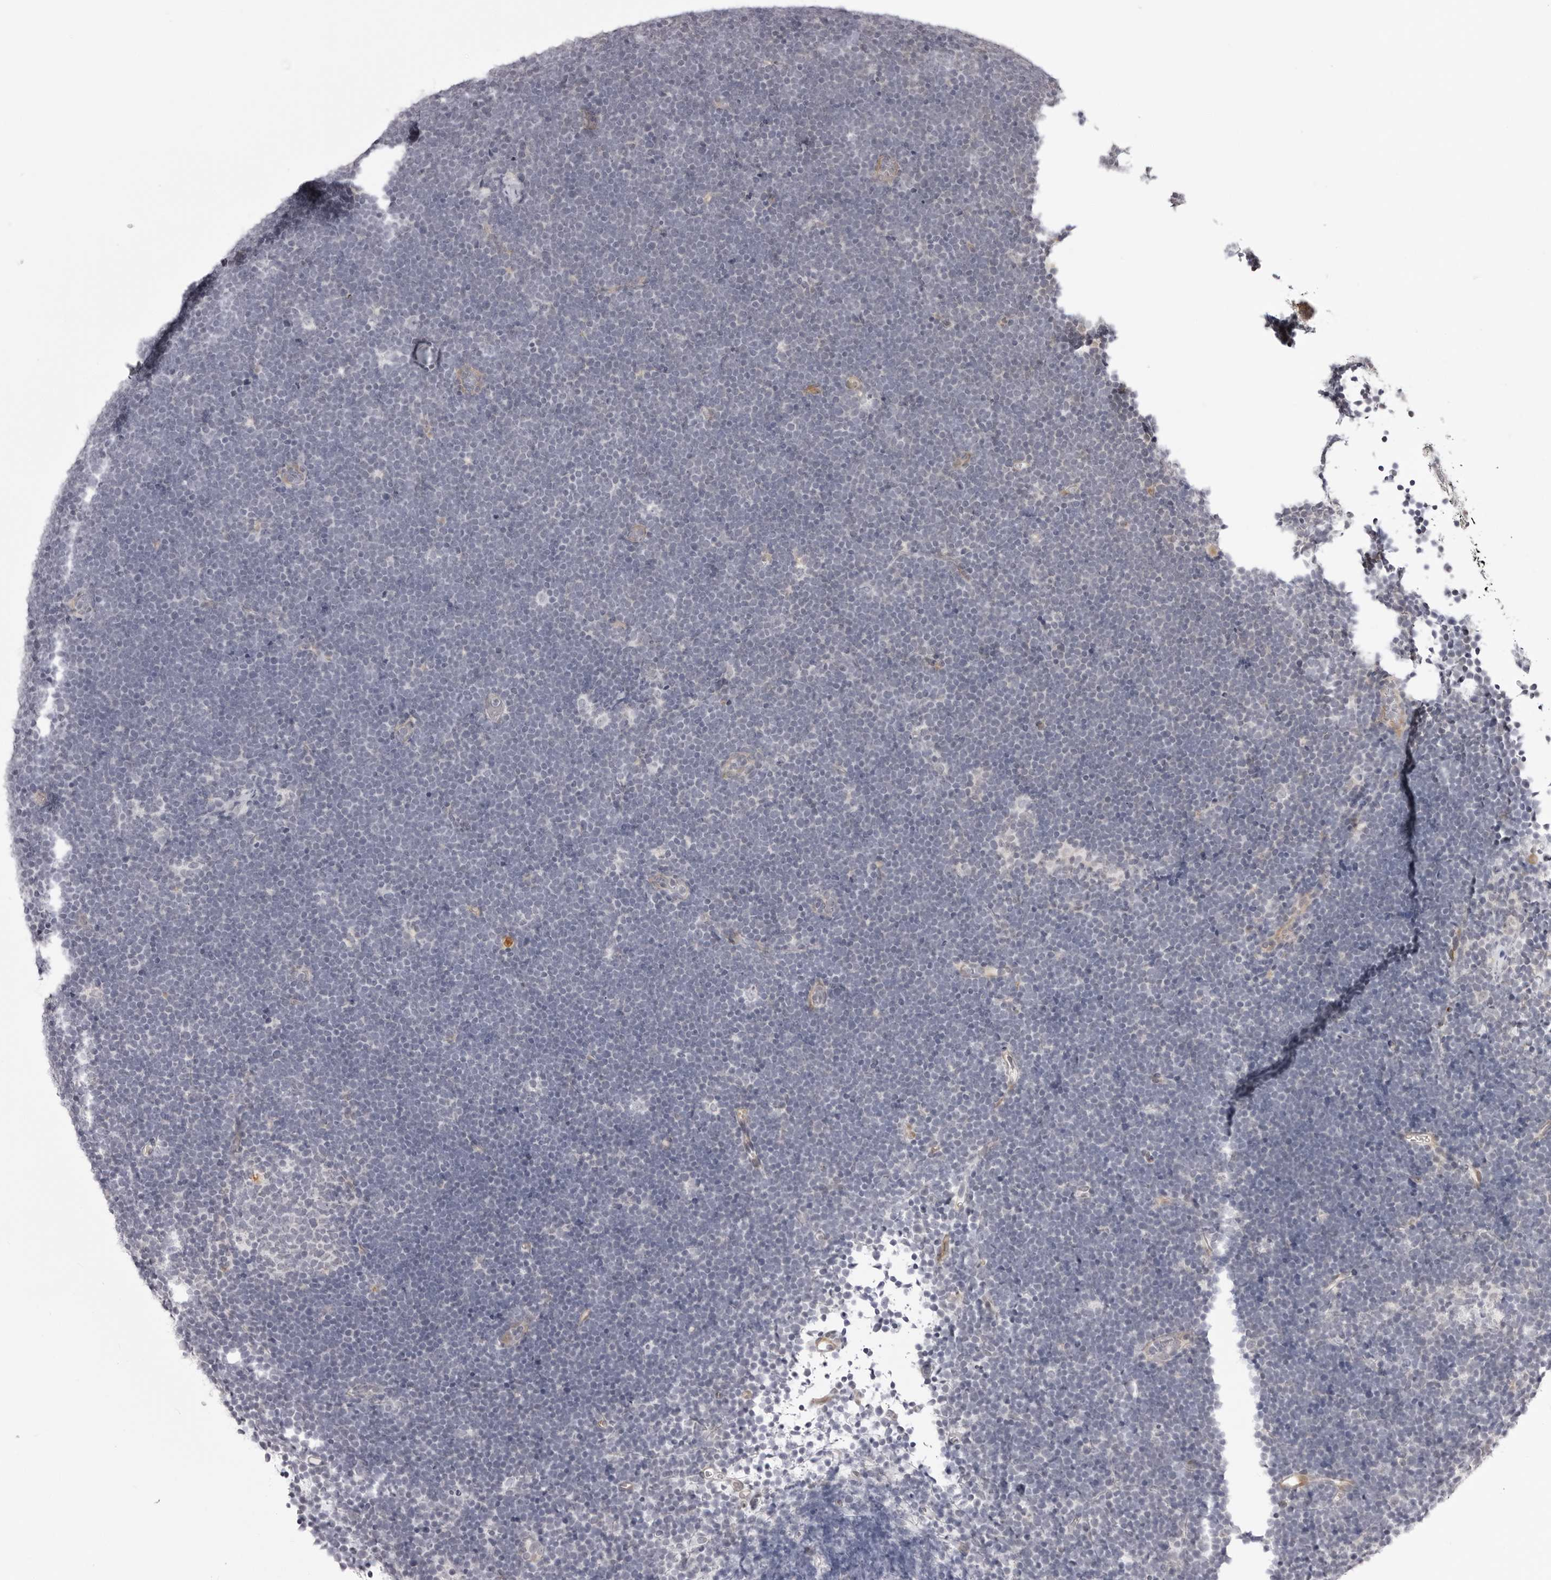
{"staining": {"intensity": "negative", "quantity": "none", "location": "none"}, "tissue": "lymphoma", "cell_type": "Tumor cells", "image_type": "cancer", "snomed": [{"axis": "morphology", "description": "Malignant lymphoma, non-Hodgkin's type, High grade"}, {"axis": "topography", "description": "Lymph node"}], "caption": "The histopathology image demonstrates no significant positivity in tumor cells of high-grade malignant lymphoma, non-Hodgkin's type.", "gene": "SUGCT", "patient": {"sex": "male", "age": 13}}